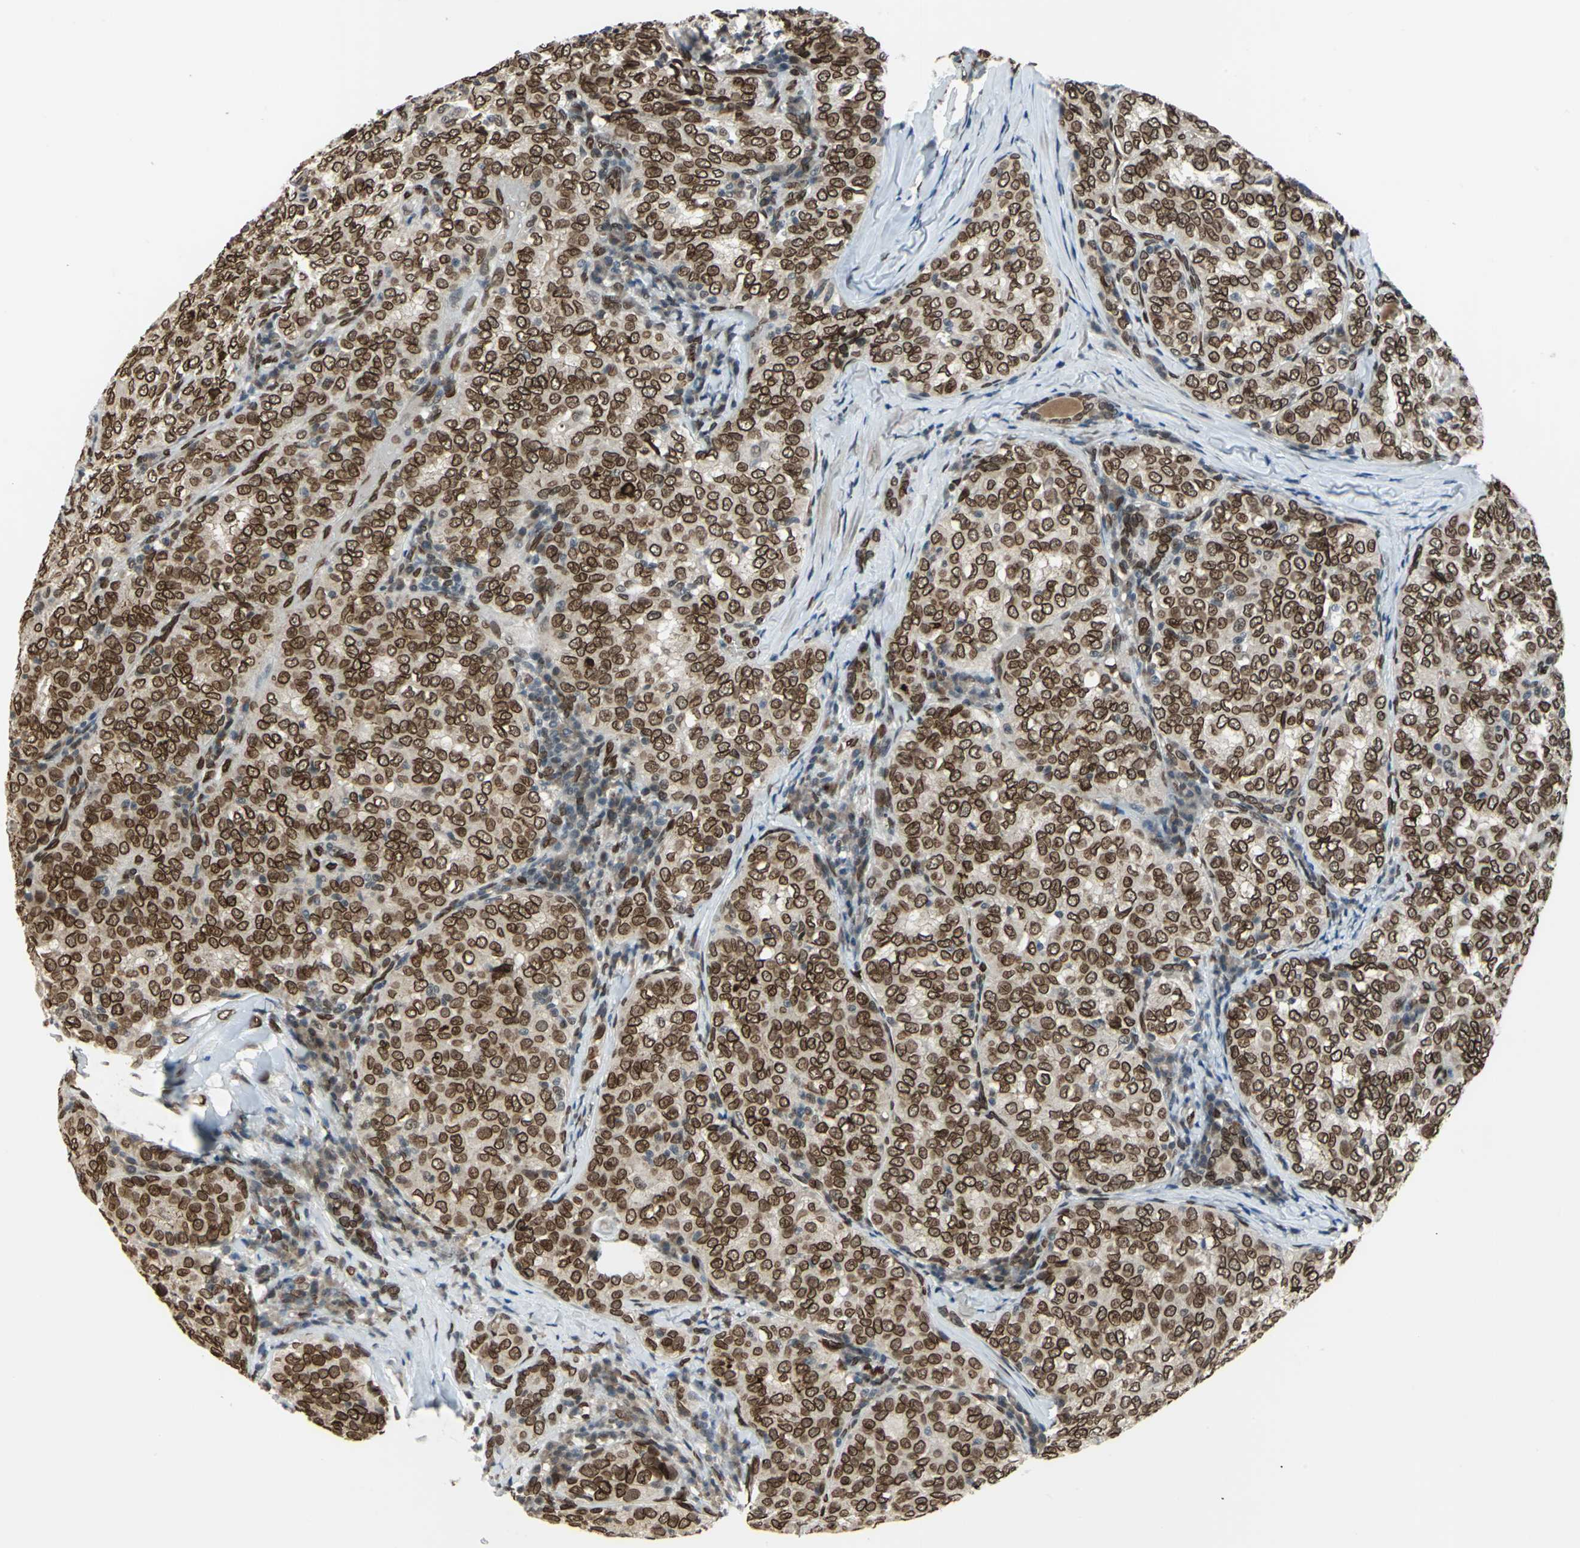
{"staining": {"intensity": "strong", "quantity": ">75%", "location": "cytoplasmic/membranous,nuclear"}, "tissue": "thyroid cancer", "cell_type": "Tumor cells", "image_type": "cancer", "snomed": [{"axis": "morphology", "description": "Papillary adenocarcinoma, NOS"}, {"axis": "topography", "description": "Thyroid gland"}], "caption": "Human papillary adenocarcinoma (thyroid) stained for a protein (brown) displays strong cytoplasmic/membranous and nuclear positive staining in approximately >75% of tumor cells.", "gene": "ISY1", "patient": {"sex": "female", "age": 30}}